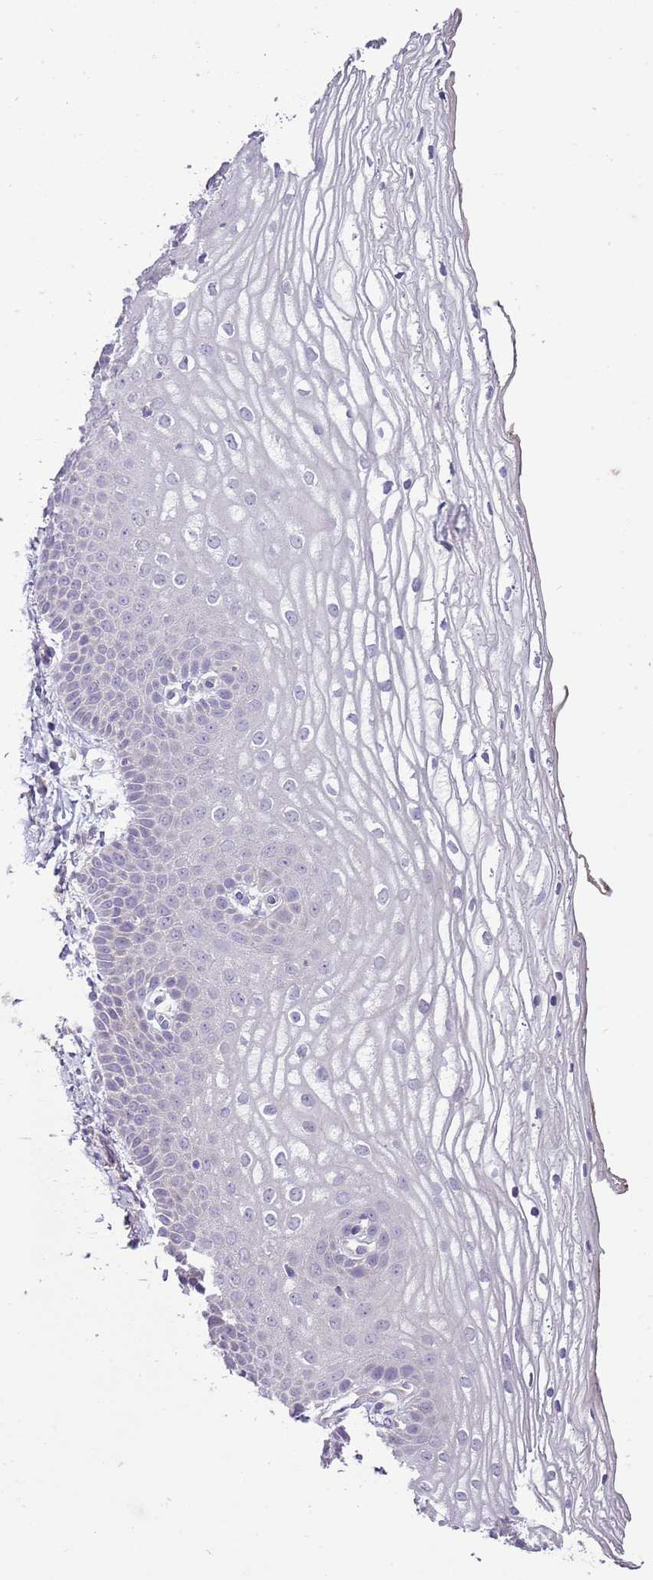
{"staining": {"intensity": "negative", "quantity": "none", "location": "none"}, "tissue": "vagina", "cell_type": "Squamous epithelial cells", "image_type": "normal", "snomed": [{"axis": "morphology", "description": "Normal tissue, NOS"}, {"axis": "topography", "description": "Vagina"}], "caption": "IHC of unremarkable human vagina reveals no staining in squamous epithelial cells. (DAB IHC visualized using brightfield microscopy, high magnification).", "gene": "SCAMP5", "patient": {"sex": "female", "age": 68}}